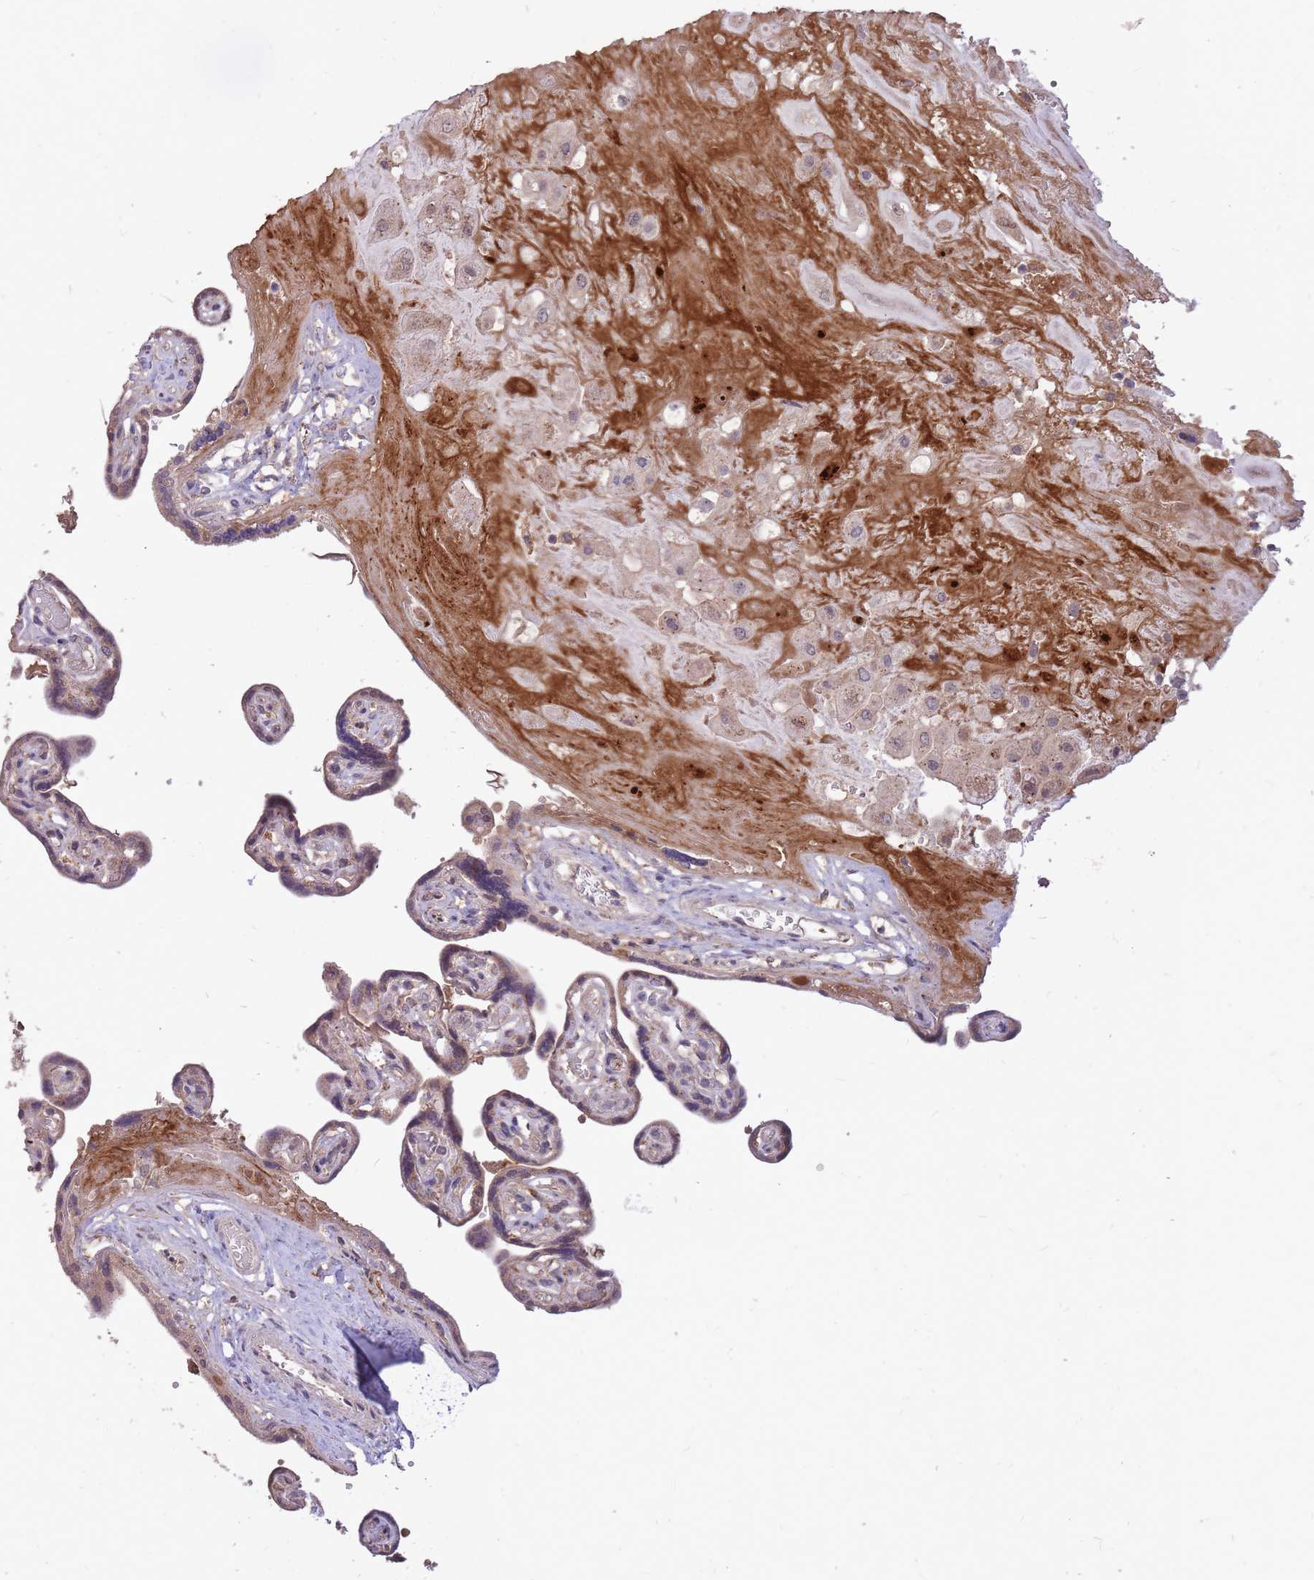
{"staining": {"intensity": "negative", "quantity": "none", "location": "none"}, "tissue": "placenta", "cell_type": "Decidual cells", "image_type": "normal", "snomed": [{"axis": "morphology", "description": "Normal tissue, NOS"}, {"axis": "topography", "description": "Placenta"}], "caption": "IHC histopathology image of unremarkable placenta stained for a protein (brown), which displays no expression in decidual cells. Nuclei are stained in blue.", "gene": "IGF2BP2", "patient": {"sex": "female", "age": 32}}